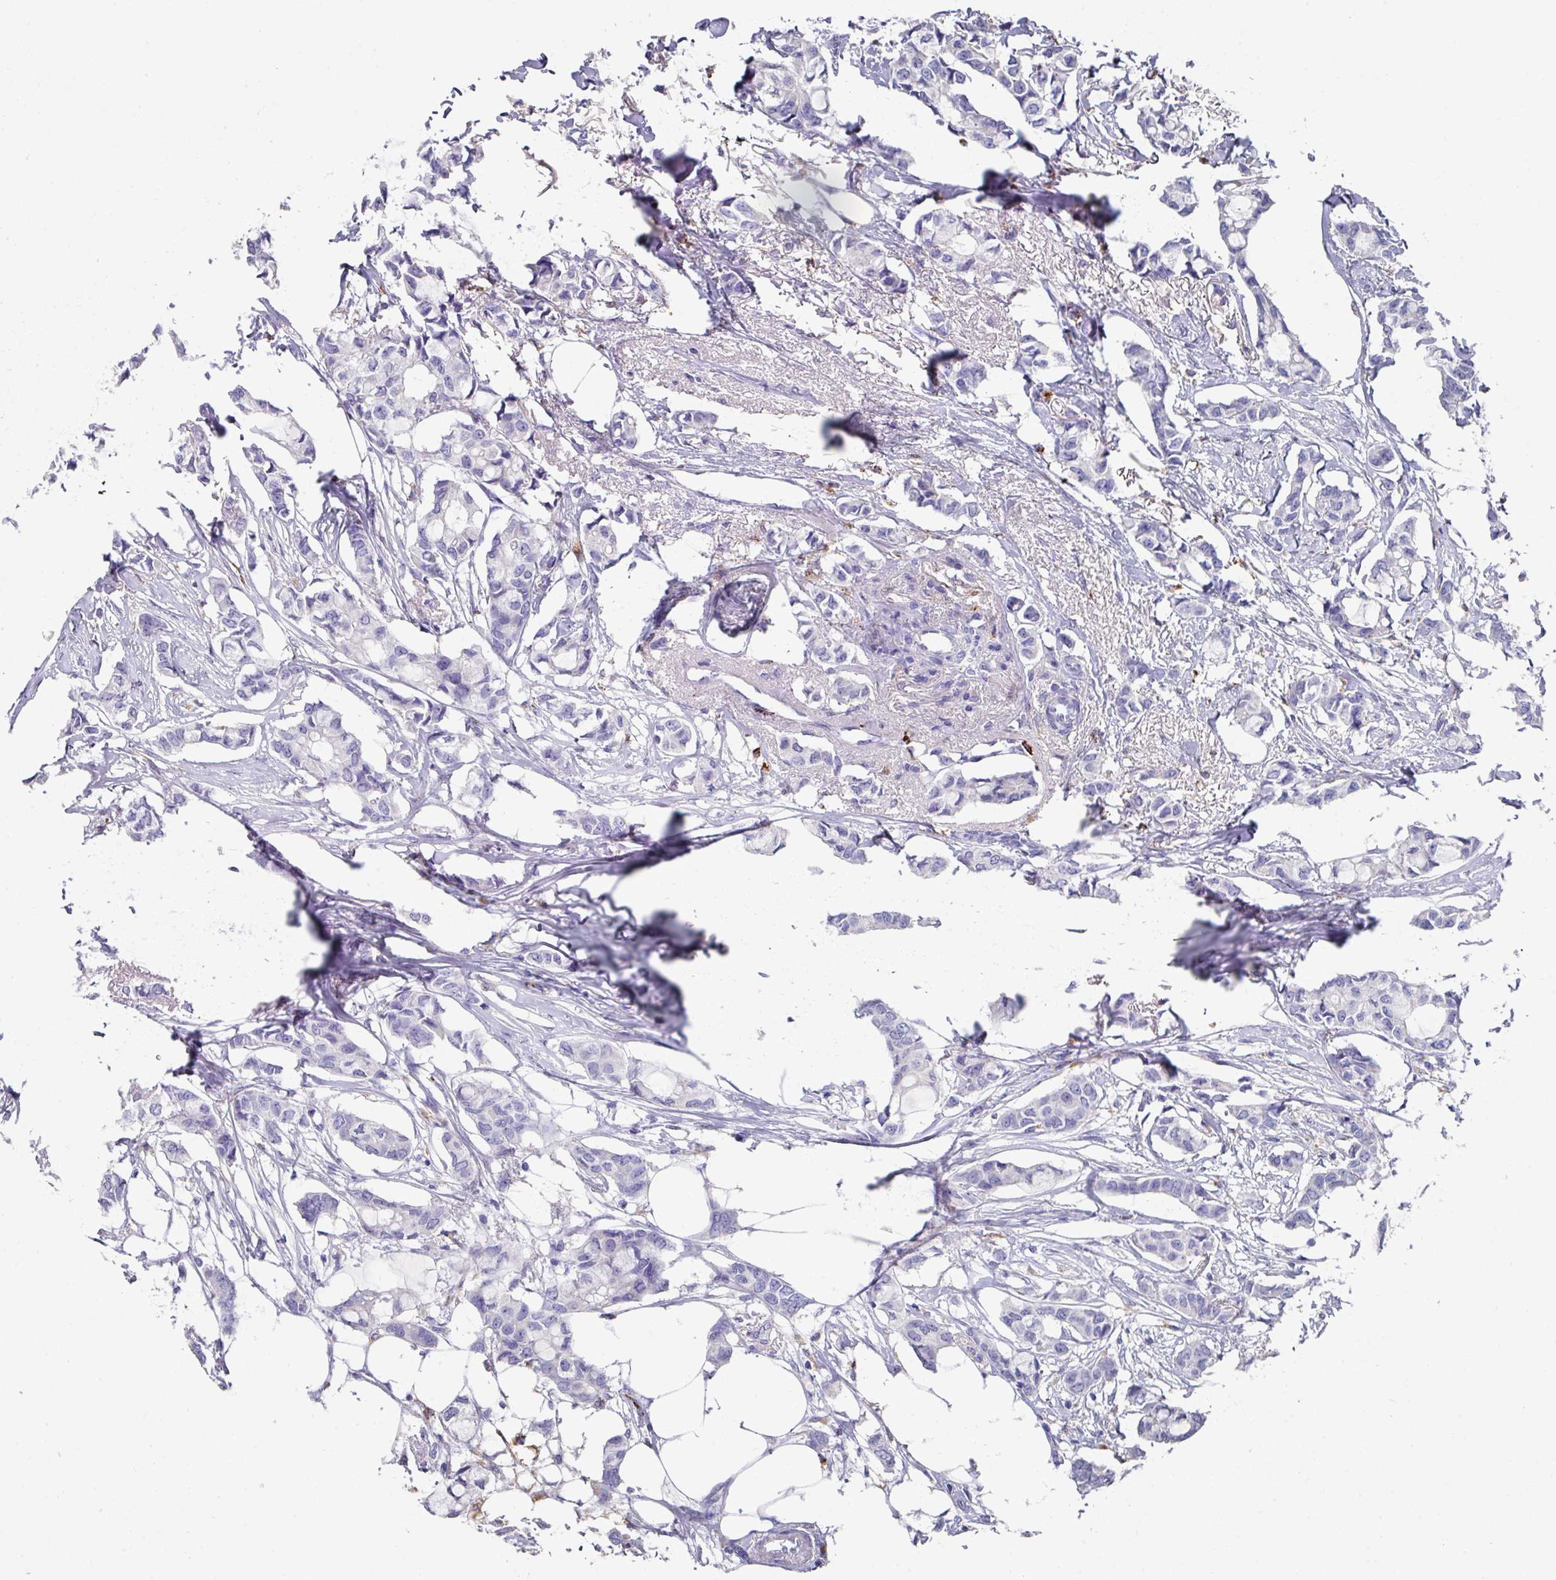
{"staining": {"intensity": "negative", "quantity": "none", "location": "none"}, "tissue": "breast cancer", "cell_type": "Tumor cells", "image_type": "cancer", "snomed": [{"axis": "morphology", "description": "Duct carcinoma"}, {"axis": "topography", "description": "Breast"}], "caption": "Immunohistochemical staining of intraductal carcinoma (breast) displays no significant expression in tumor cells.", "gene": "CPVL", "patient": {"sex": "female", "age": 73}}